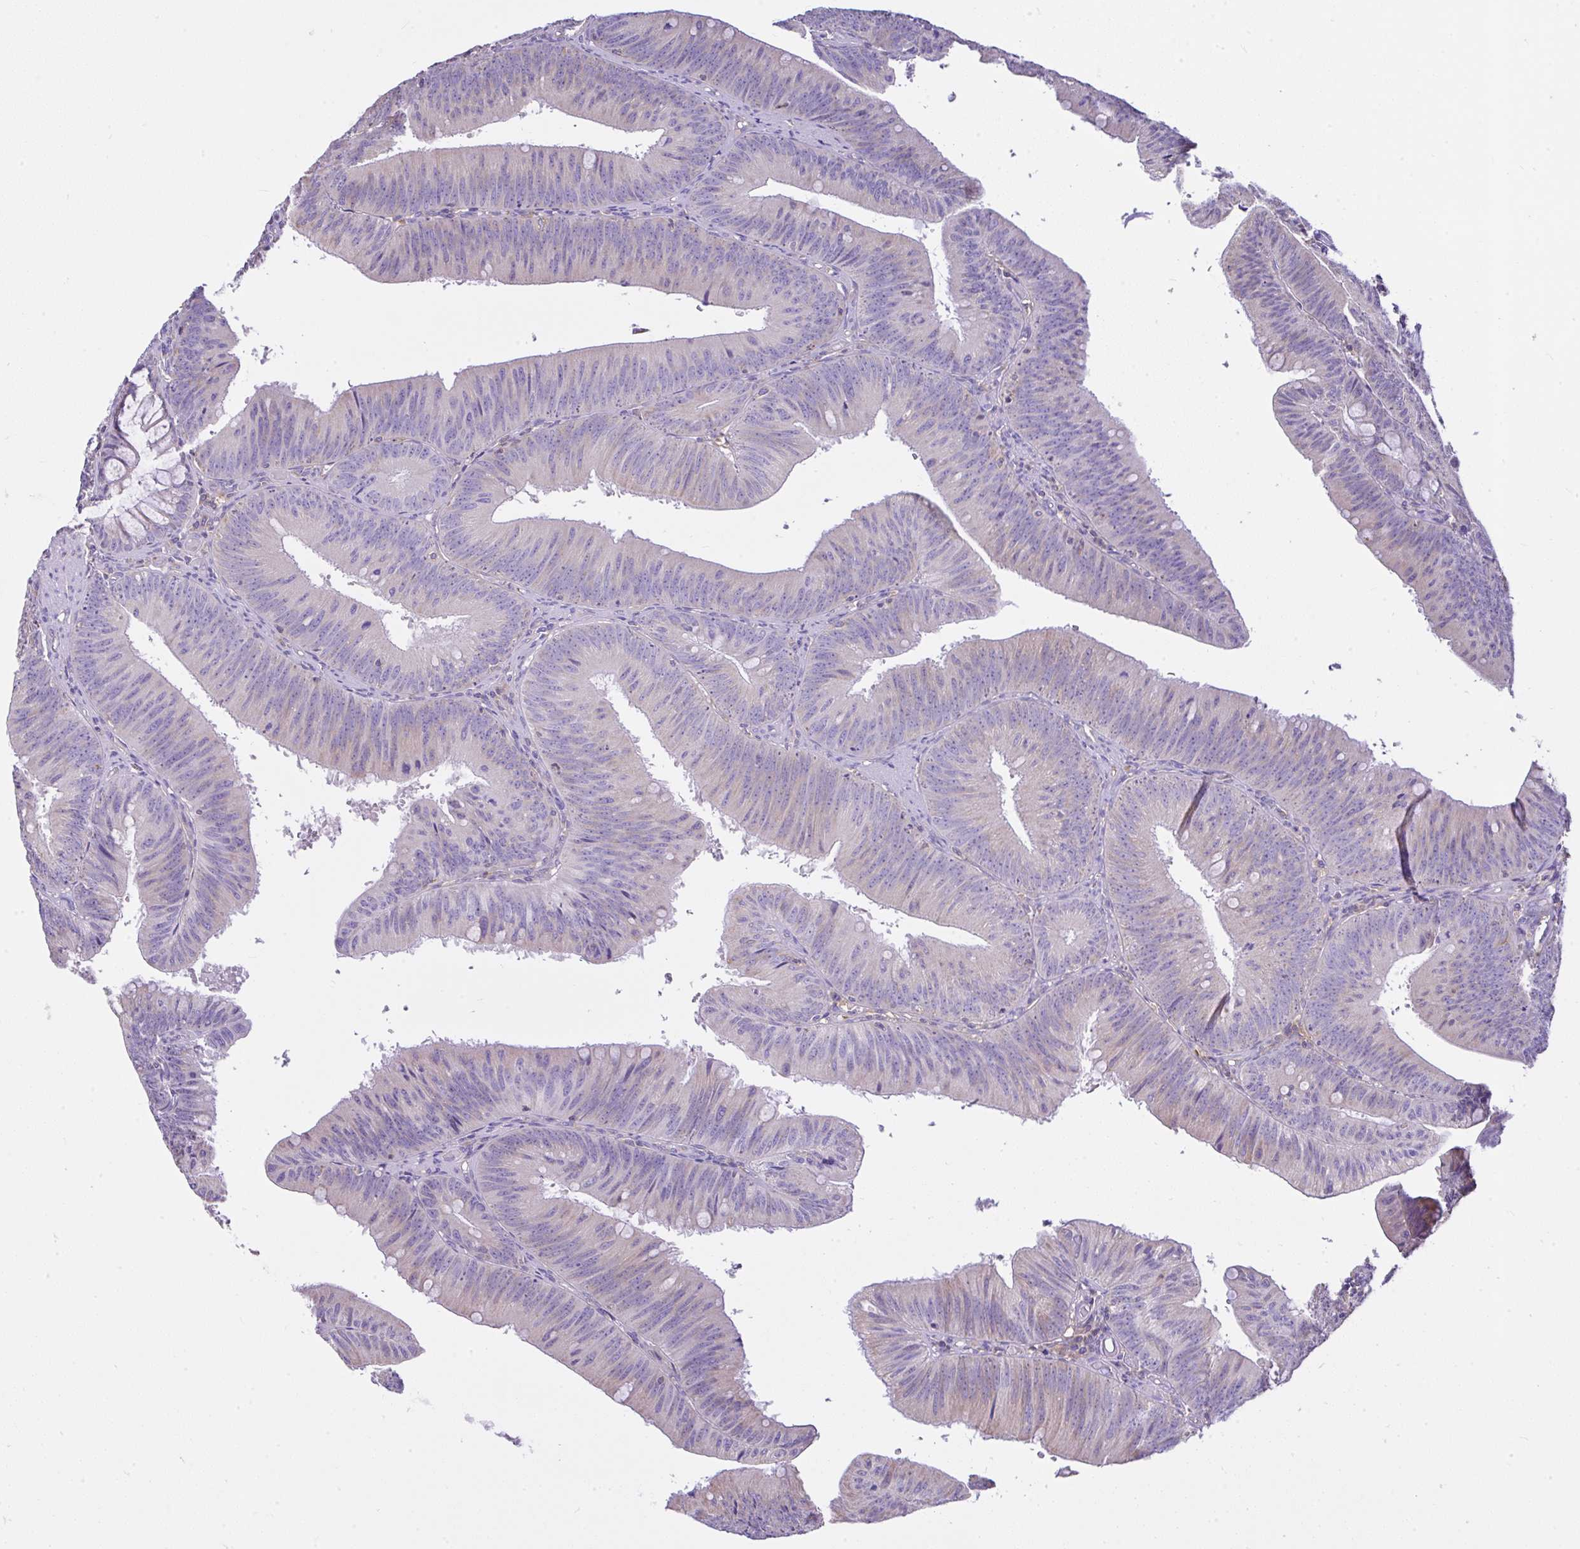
{"staining": {"intensity": "negative", "quantity": "none", "location": "none"}, "tissue": "colorectal cancer", "cell_type": "Tumor cells", "image_type": "cancer", "snomed": [{"axis": "morphology", "description": "Adenocarcinoma, NOS"}, {"axis": "topography", "description": "Colon"}], "caption": "Photomicrograph shows no protein positivity in tumor cells of colorectal cancer tissue.", "gene": "CCDC142", "patient": {"sex": "male", "age": 84}}